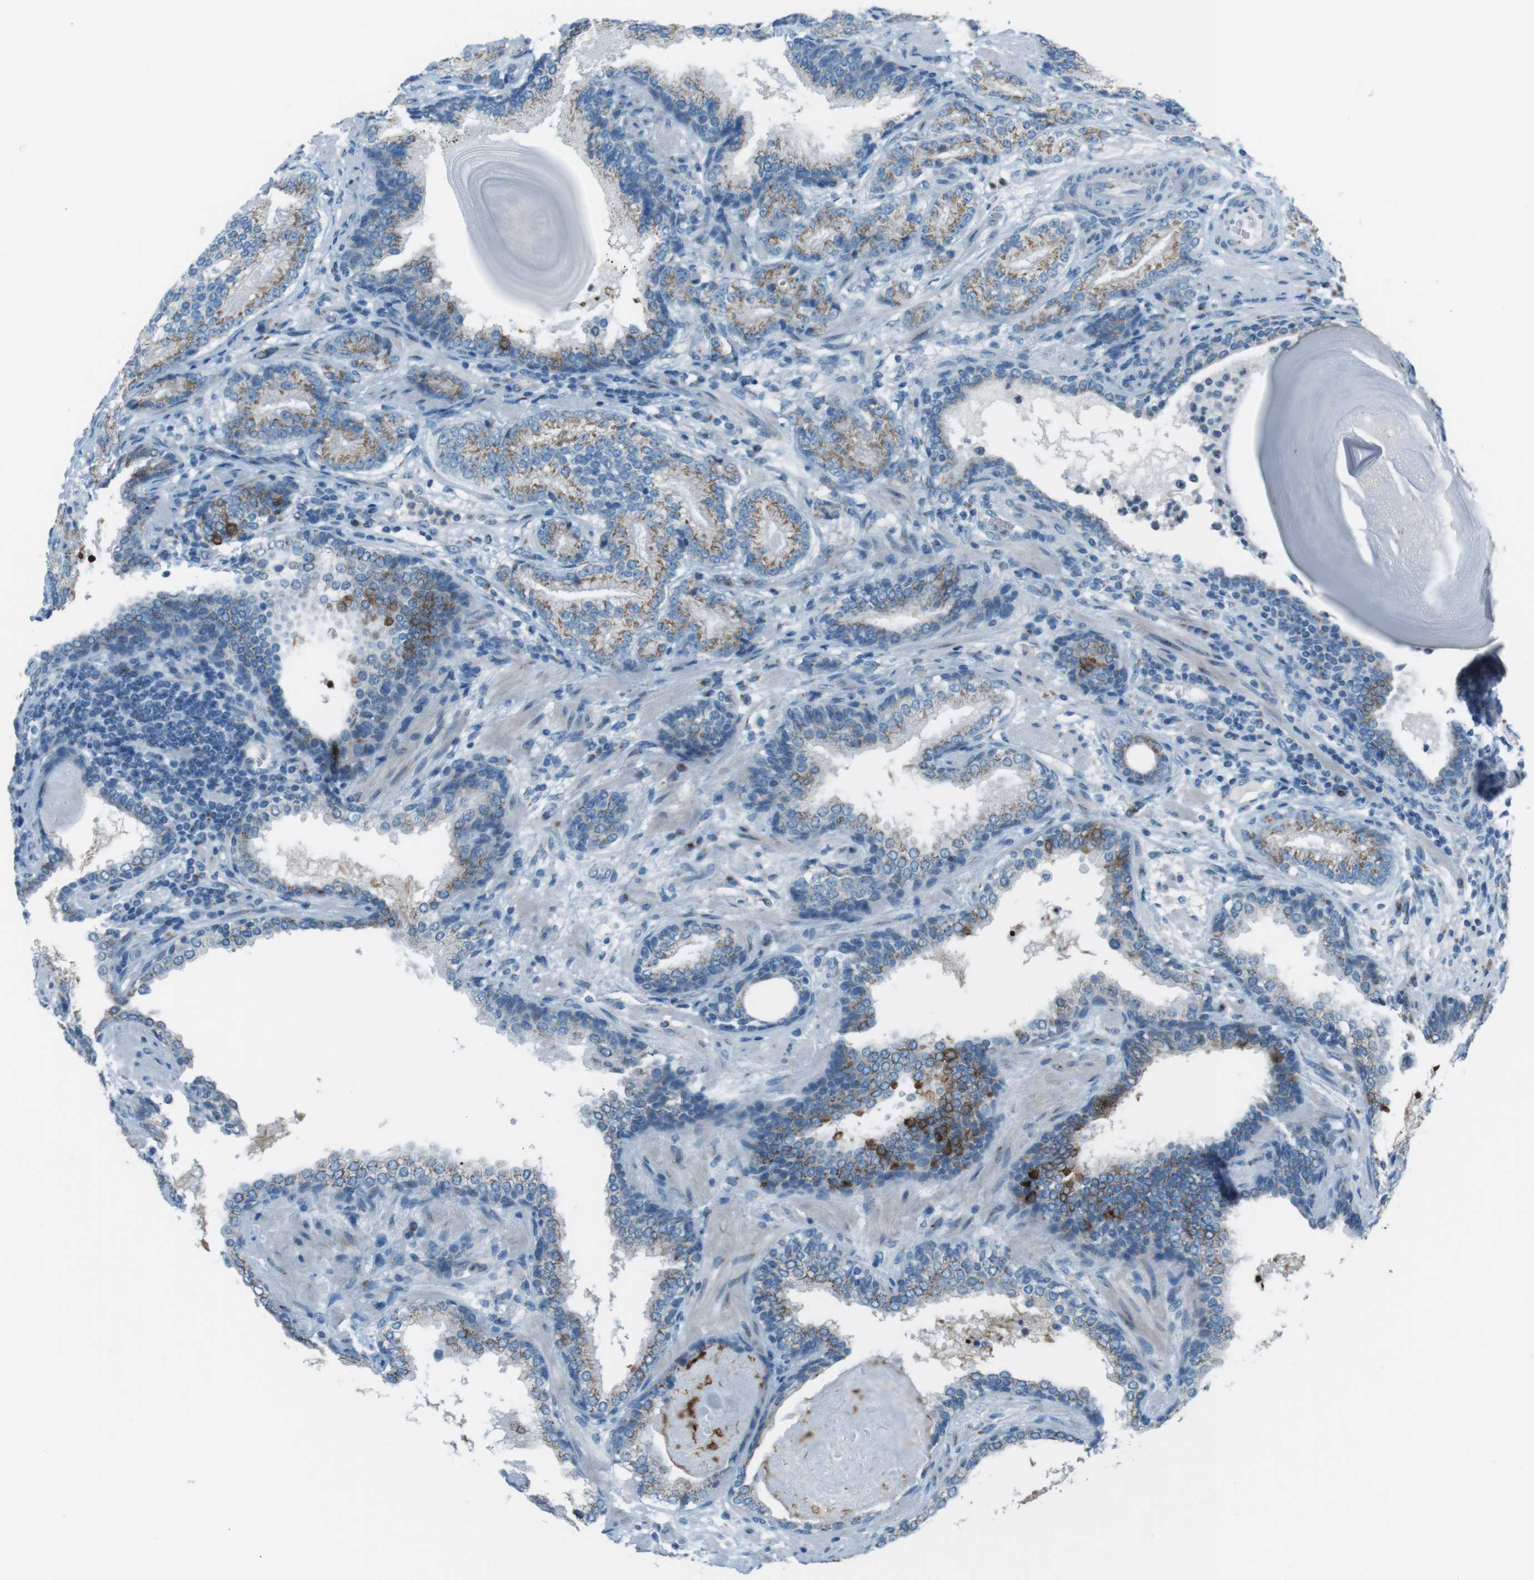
{"staining": {"intensity": "moderate", "quantity": ">75%", "location": "cytoplasmic/membranous"}, "tissue": "prostate cancer", "cell_type": "Tumor cells", "image_type": "cancer", "snomed": [{"axis": "morphology", "description": "Adenocarcinoma, High grade"}, {"axis": "topography", "description": "Prostate"}], "caption": "Tumor cells demonstrate moderate cytoplasmic/membranous staining in about >75% of cells in adenocarcinoma (high-grade) (prostate).", "gene": "TXNDC15", "patient": {"sex": "male", "age": 61}}